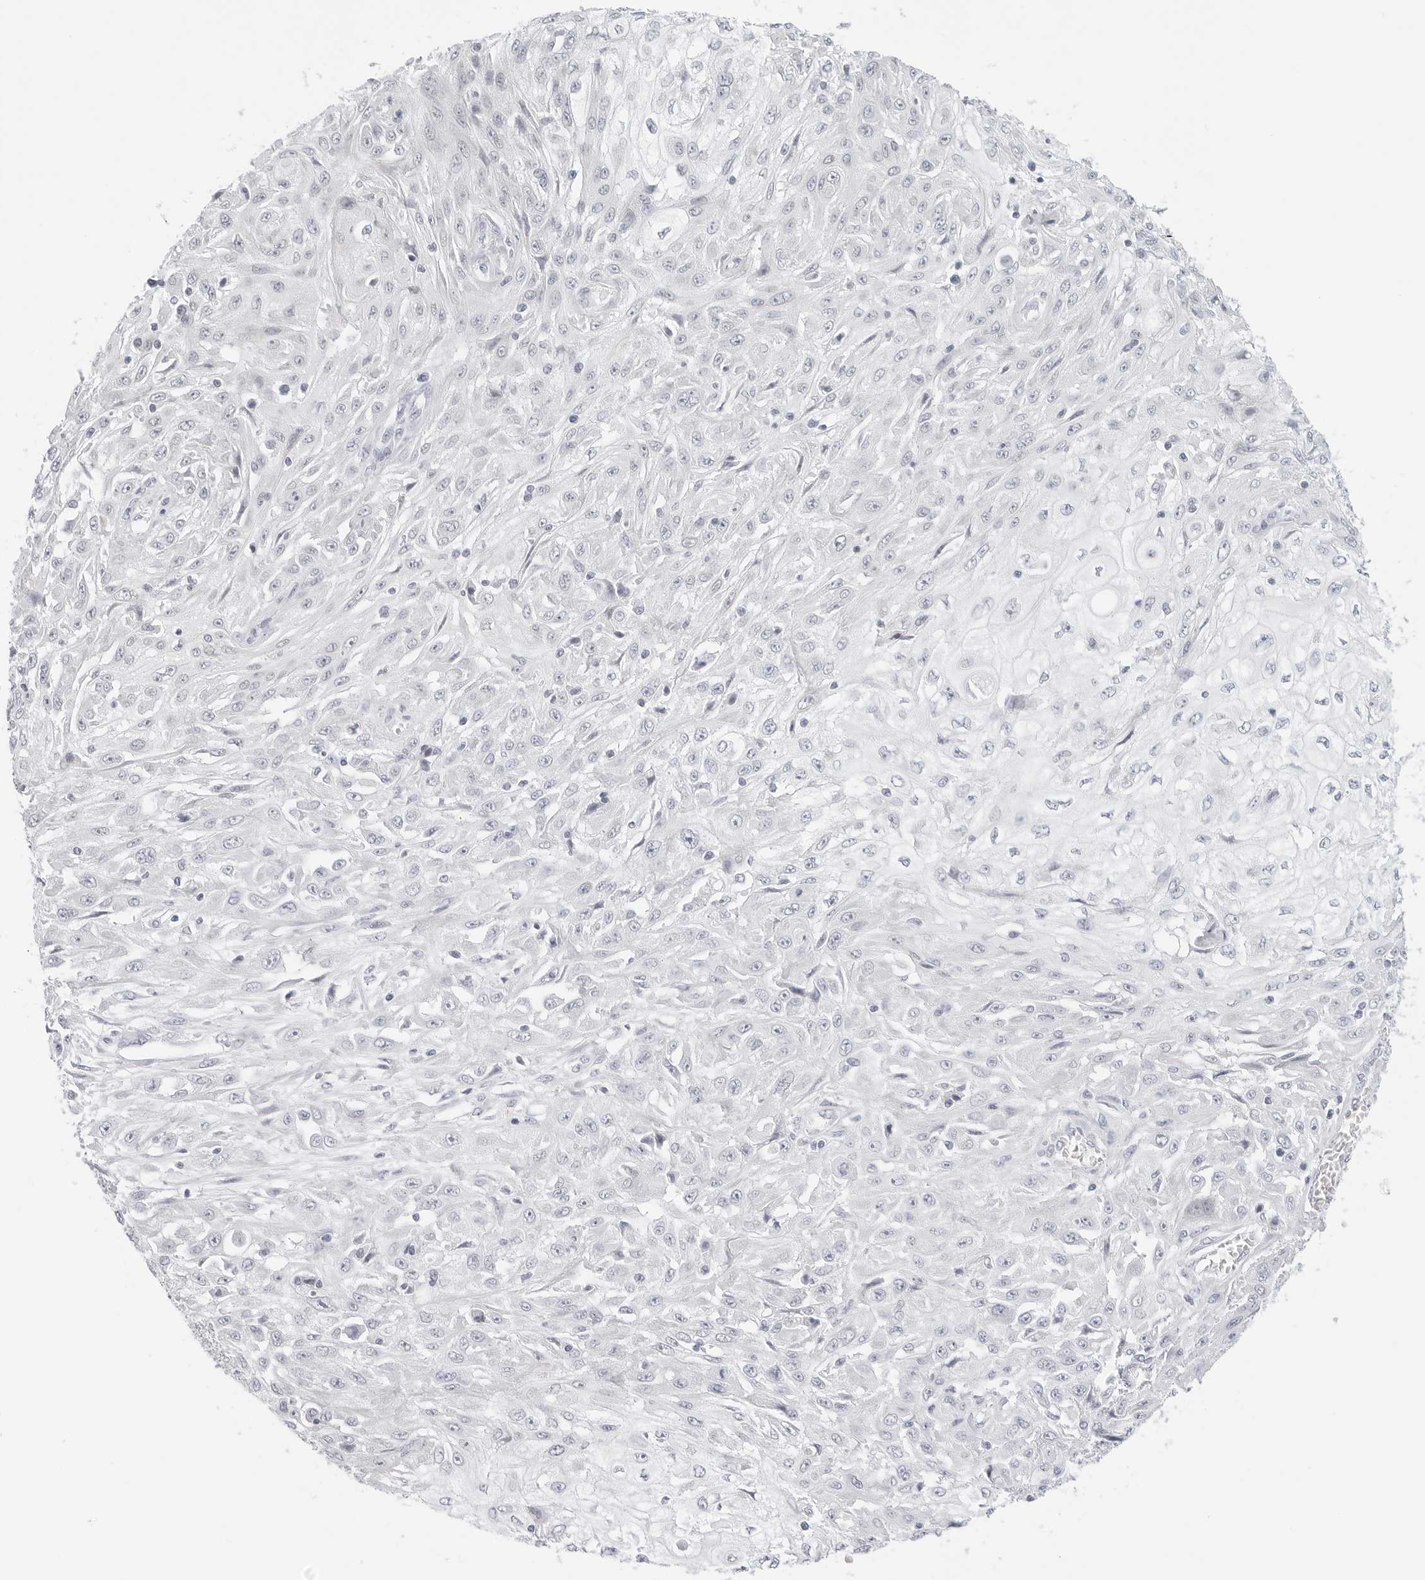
{"staining": {"intensity": "negative", "quantity": "none", "location": "none"}, "tissue": "skin cancer", "cell_type": "Tumor cells", "image_type": "cancer", "snomed": [{"axis": "morphology", "description": "Squamous cell carcinoma, NOS"}, {"axis": "morphology", "description": "Squamous cell carcinoma, metastatic, NOS"}, {"axis": "topography", "description": "Skin"}, {"axis": "topography", "description": "Lymph node"}], "caption": "A high-resolution micrograph shows immunohistochemistry staining of skin cancer, which reveals no significant expression in tumor cells. (DAB IHC, high magnification).", "gene": "HMGCS2", "patient": {"sex": "male", "age": 75}}